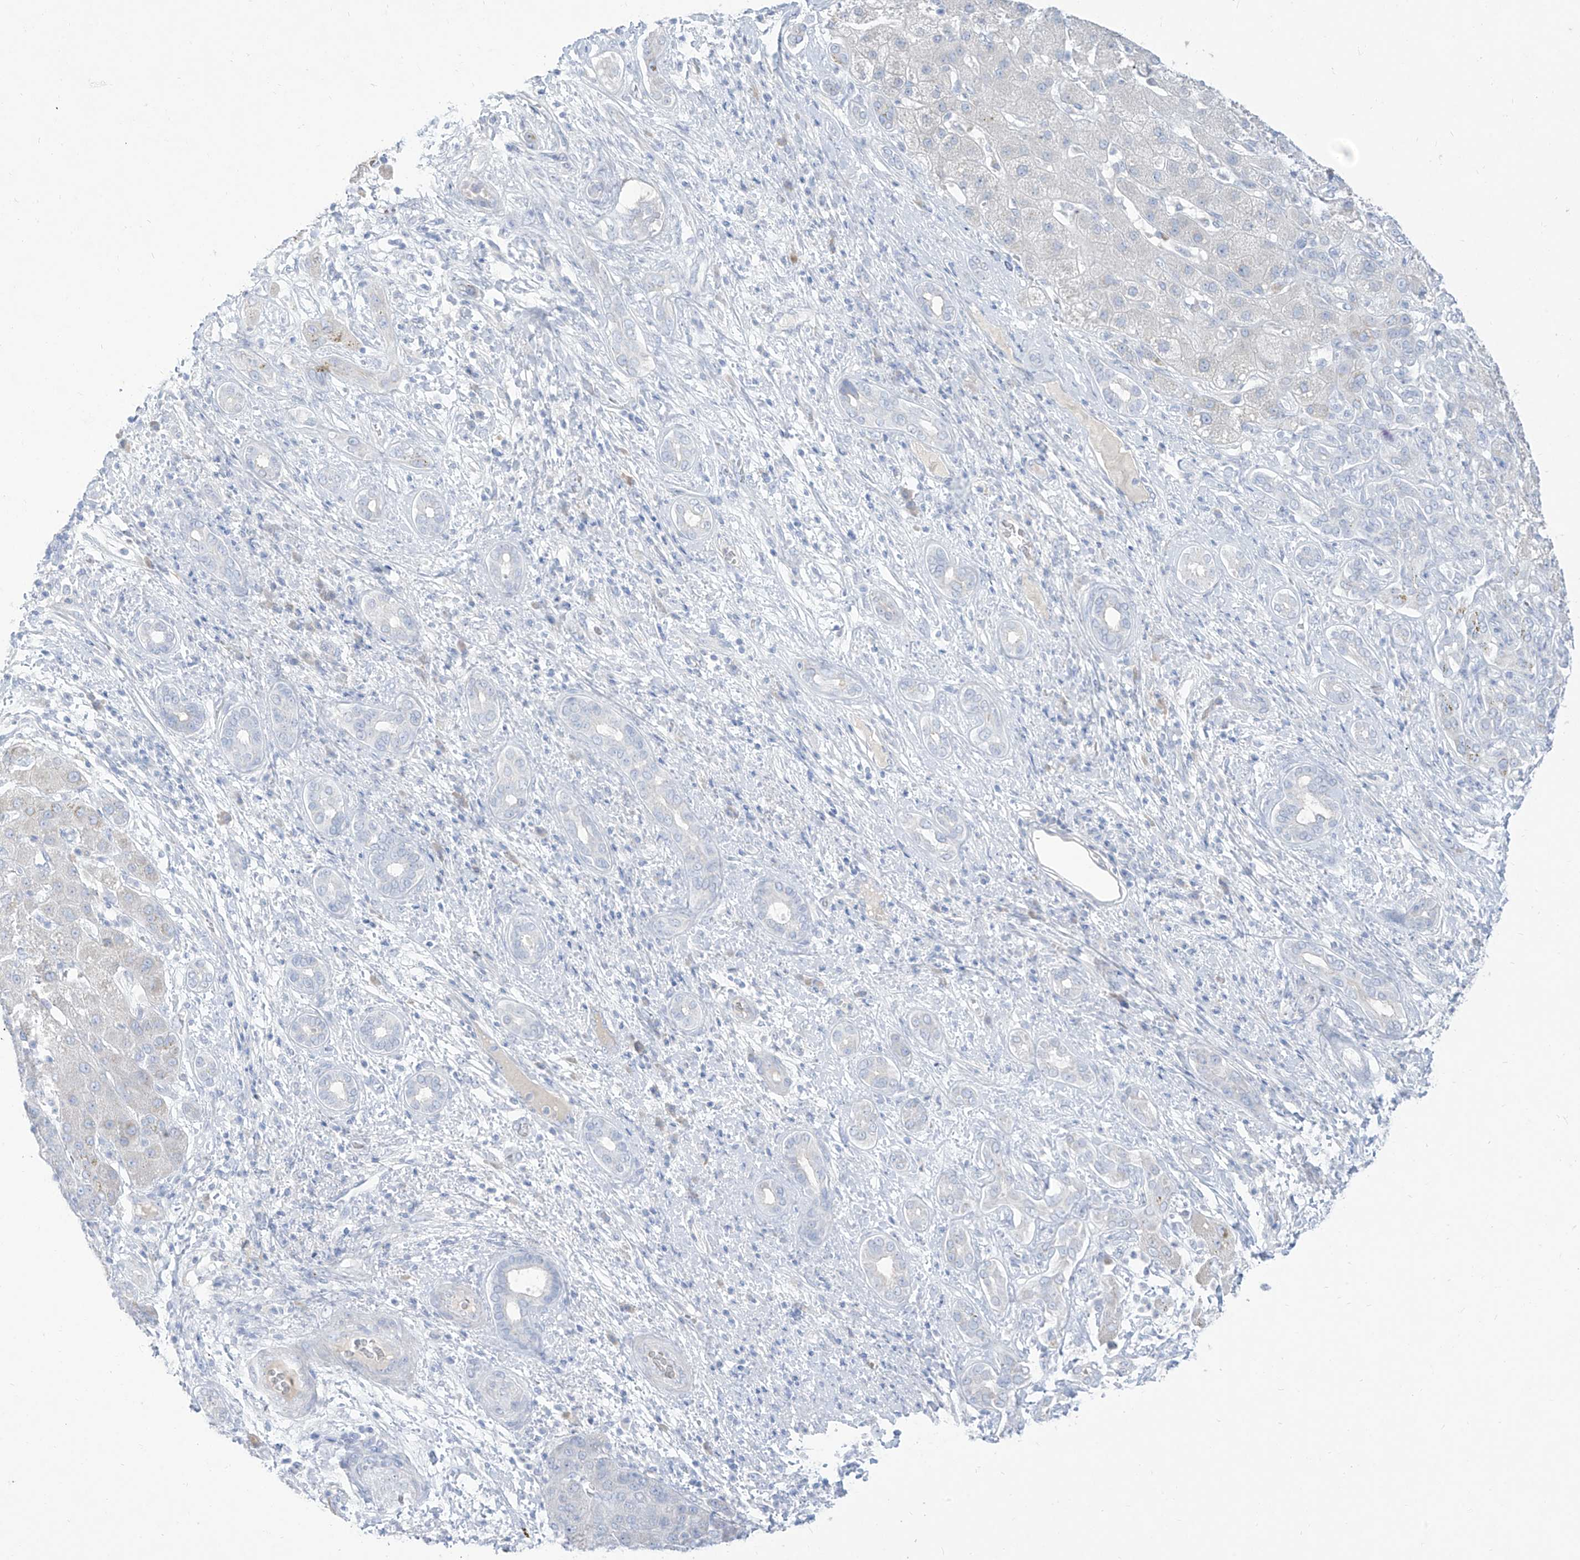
{"staining": {"intensity": "negative", "quantity": "none", "location": "none"}, "tissue": "liver cancer", "cell_type": "Tumor cells", "image_type": "cancer", "snomed": [{"axis": "morphology", "description": "Carcinoma, Hepatocellular, NOS"}, {"axis": "topography", "description": "Liver"}], "caption": "Immunohistochemistry (IHC) histopathology image of human hepatocellular carcinoma (liver) stained for a protein (brown), which shows no expression in tumor cells. The staining is performed using DAB (3,3'-diaminobenzidine) brown chromogen with nuclei counter-stained in using hematoxylin.", "gene": "TGM4", "patient": {"sex": "male", "age": 65}}